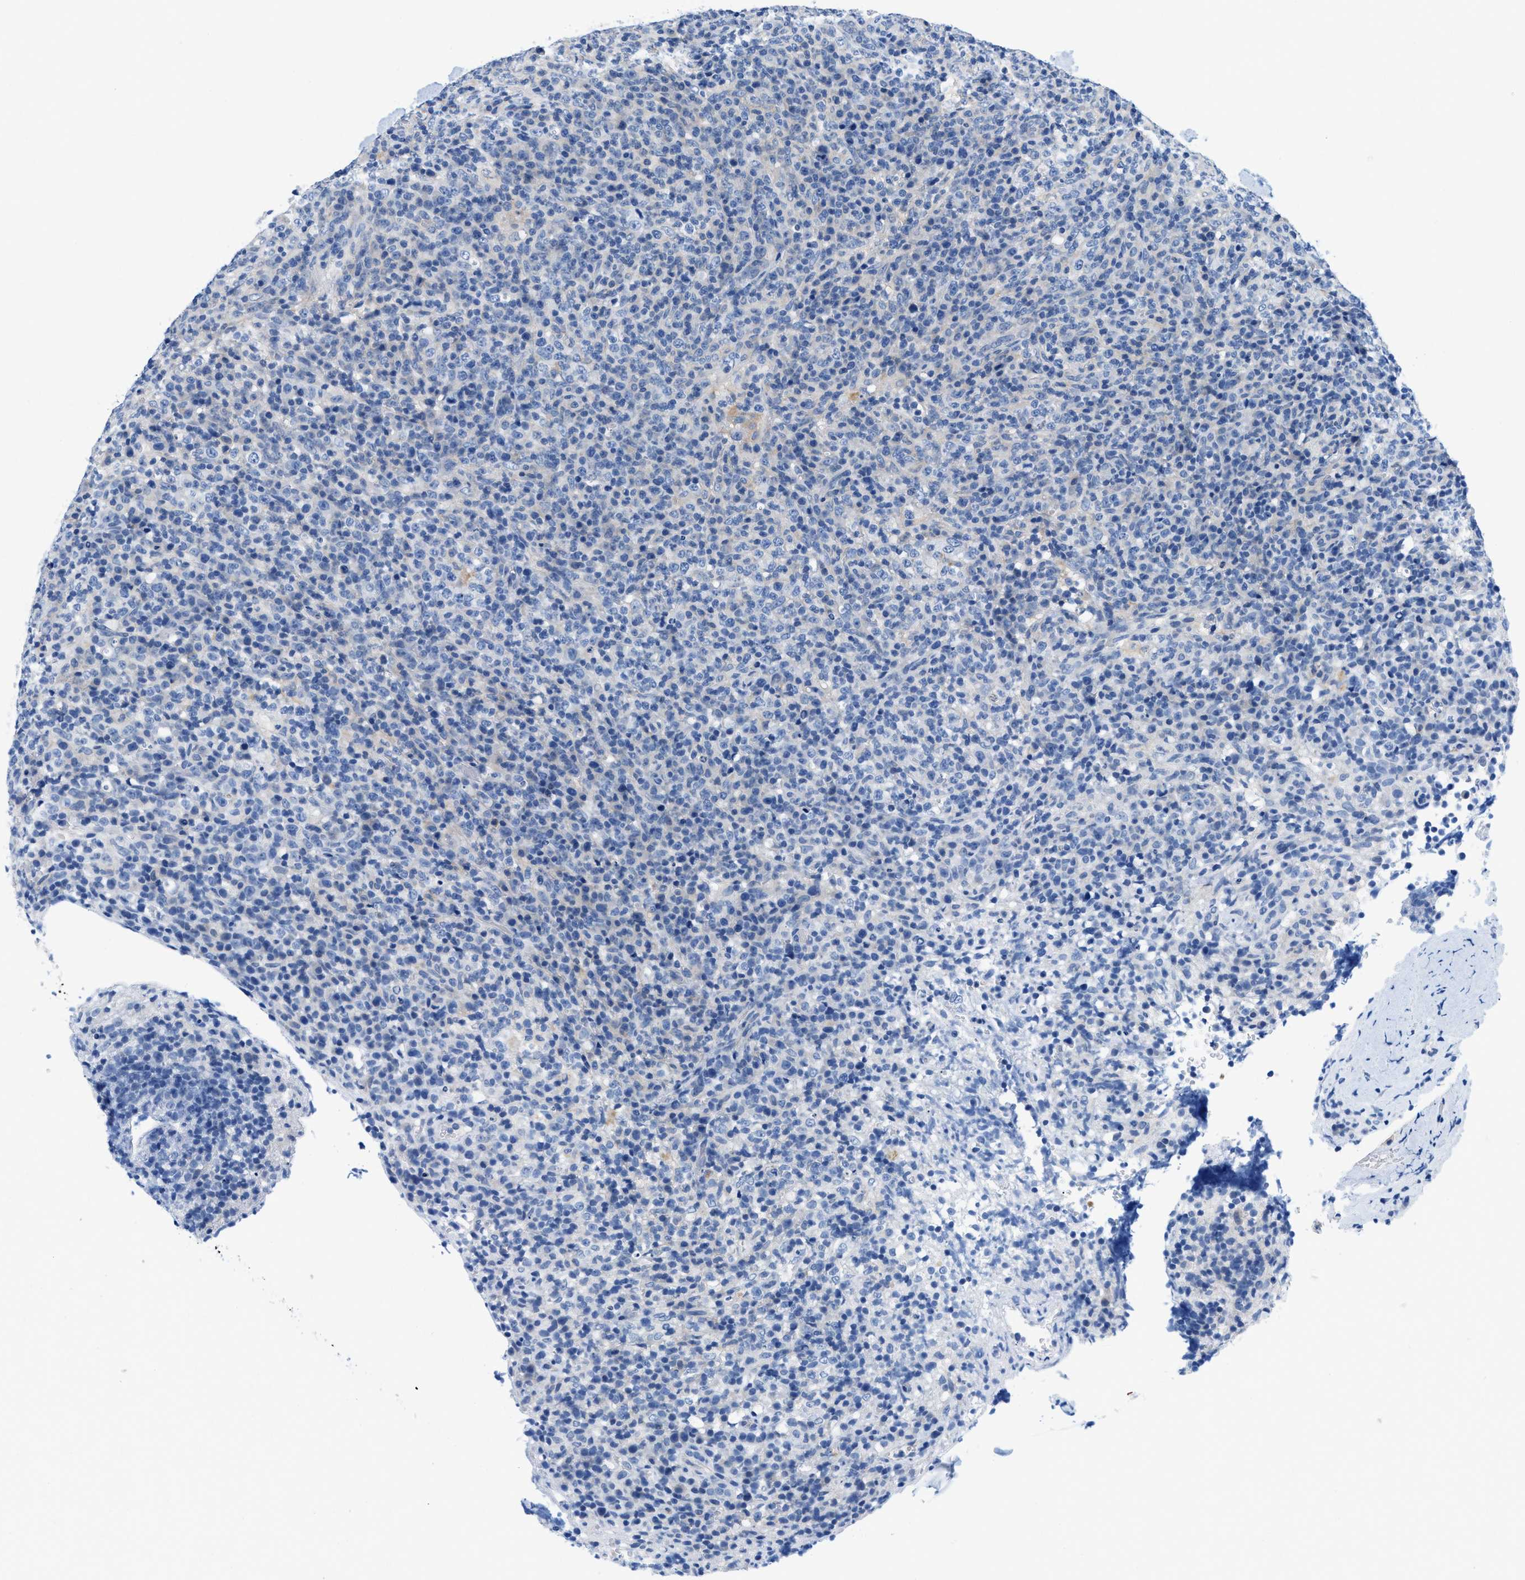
{"staining": {"intensity": "negative", "quantity": "none", "location": "none"}, "tissue": "lymphoma", "cell_type": "Tumor cells", "image_type": "cancer", "snomed": [{"axis": "morphology", "description": "Malignant lymphoma, non-Hodgkin's type, High grade"}, {"axis": "topography", "description": "Lymph node"}], "caption": "Photomicrograph shows no significant protein positivity in tumor cells of lymphoma.", "gene": "BPGM", "patient": {"sex": "female", "age": 76}}